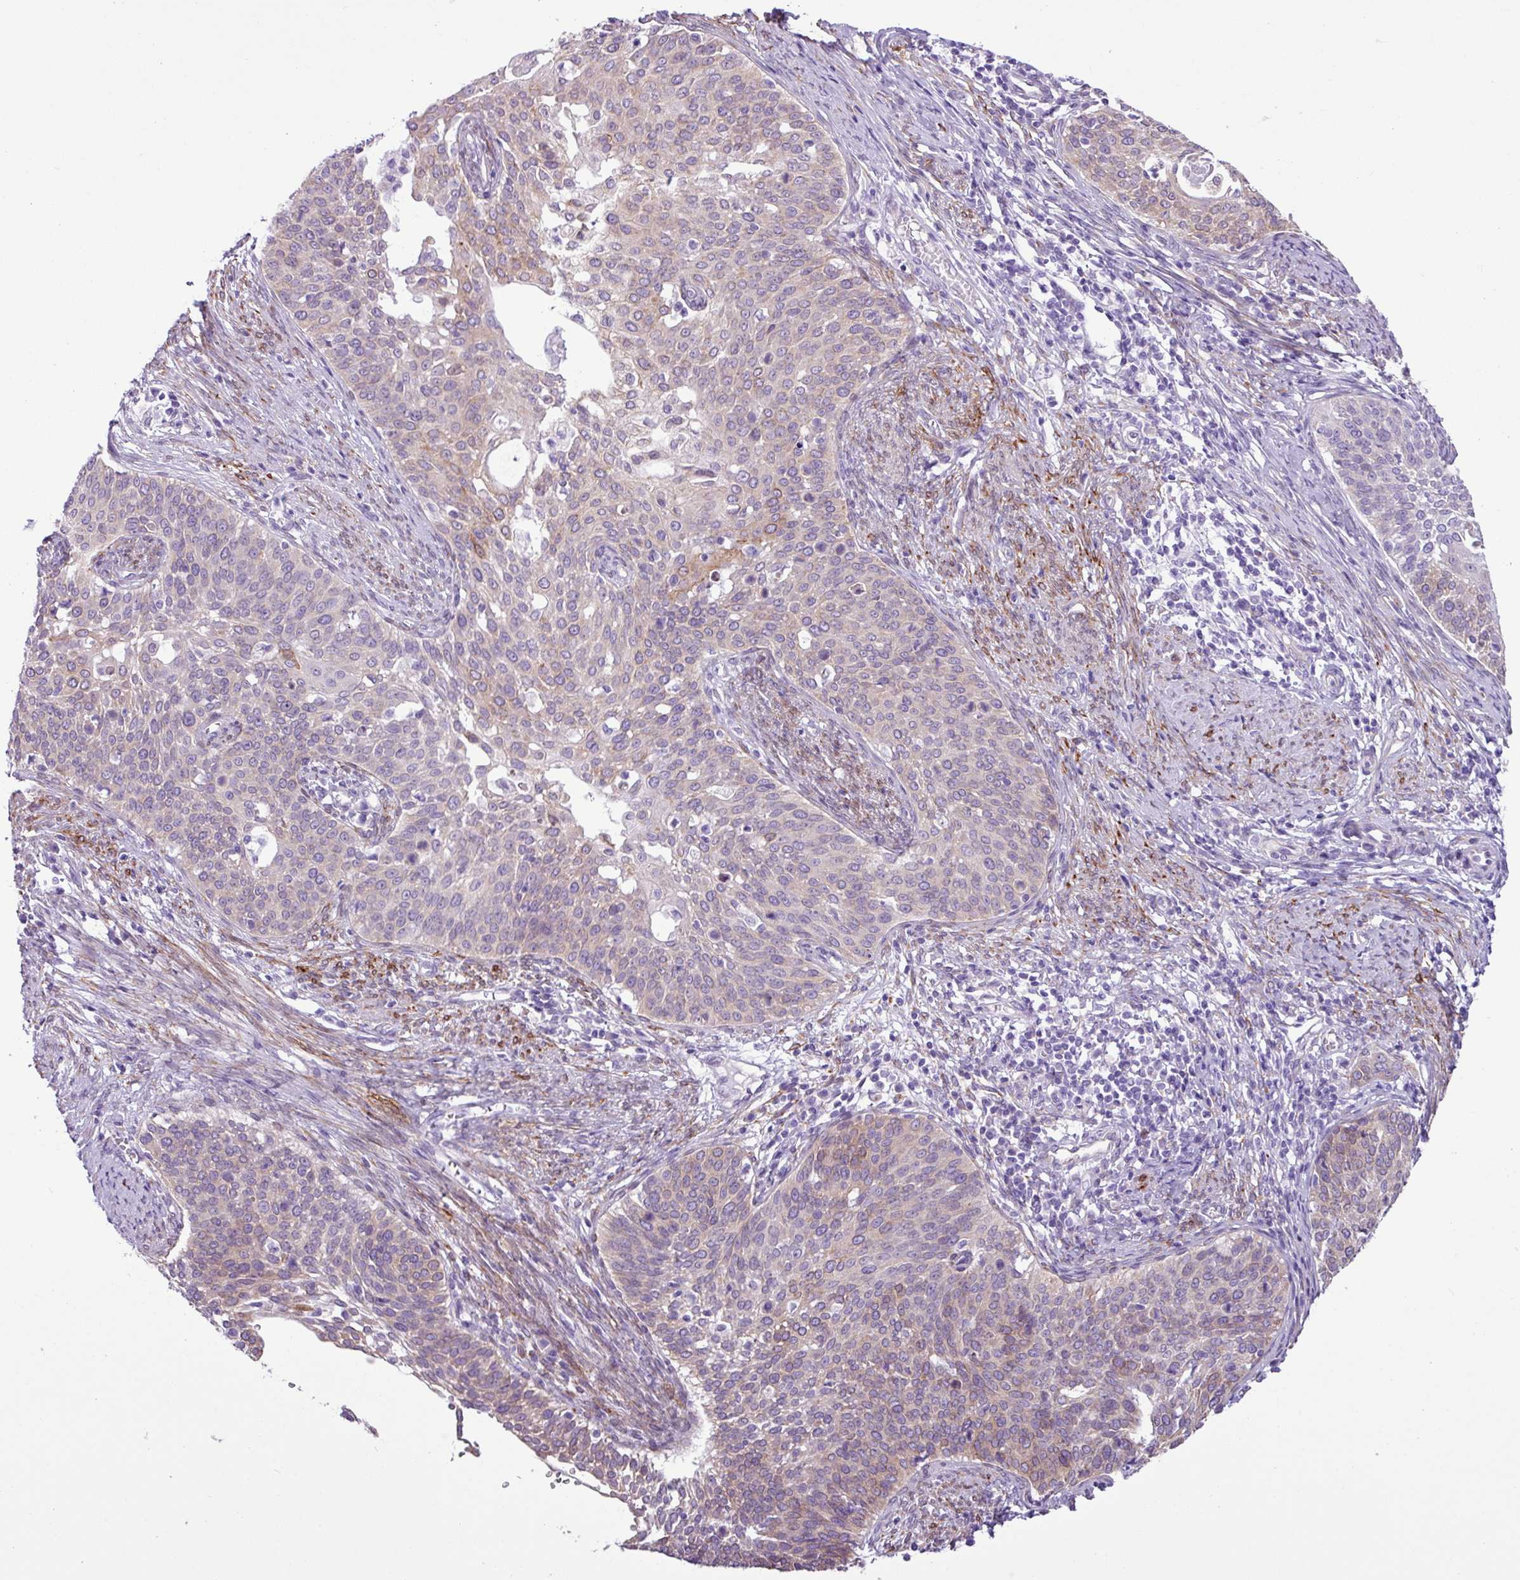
{"staining": {"intensity": "weak", "quantity": "25%-75%", "location": "cytoplasmic/membranous"}, "tissue": "cervical cancer", "cell_type": "Tumor cells", "image_type": "cancer", "snomed": [{"axis": "morphology", "description": "Squamous cell carcinoma, NOS"}, {"axis": "topography", "description": "Cervix"}], "caption": "Squamous cell carcinoma (cervical) stained with DAB immunohistochemistry displays low levels of weak cytoplasmic/membranous expression in approximately 25%-75% of tumor cells. The protein is shown in brown color, while the nuclei are stained blue.", "gene": "SLC38A1", "patient": {"sex": "female", "age": 44}}